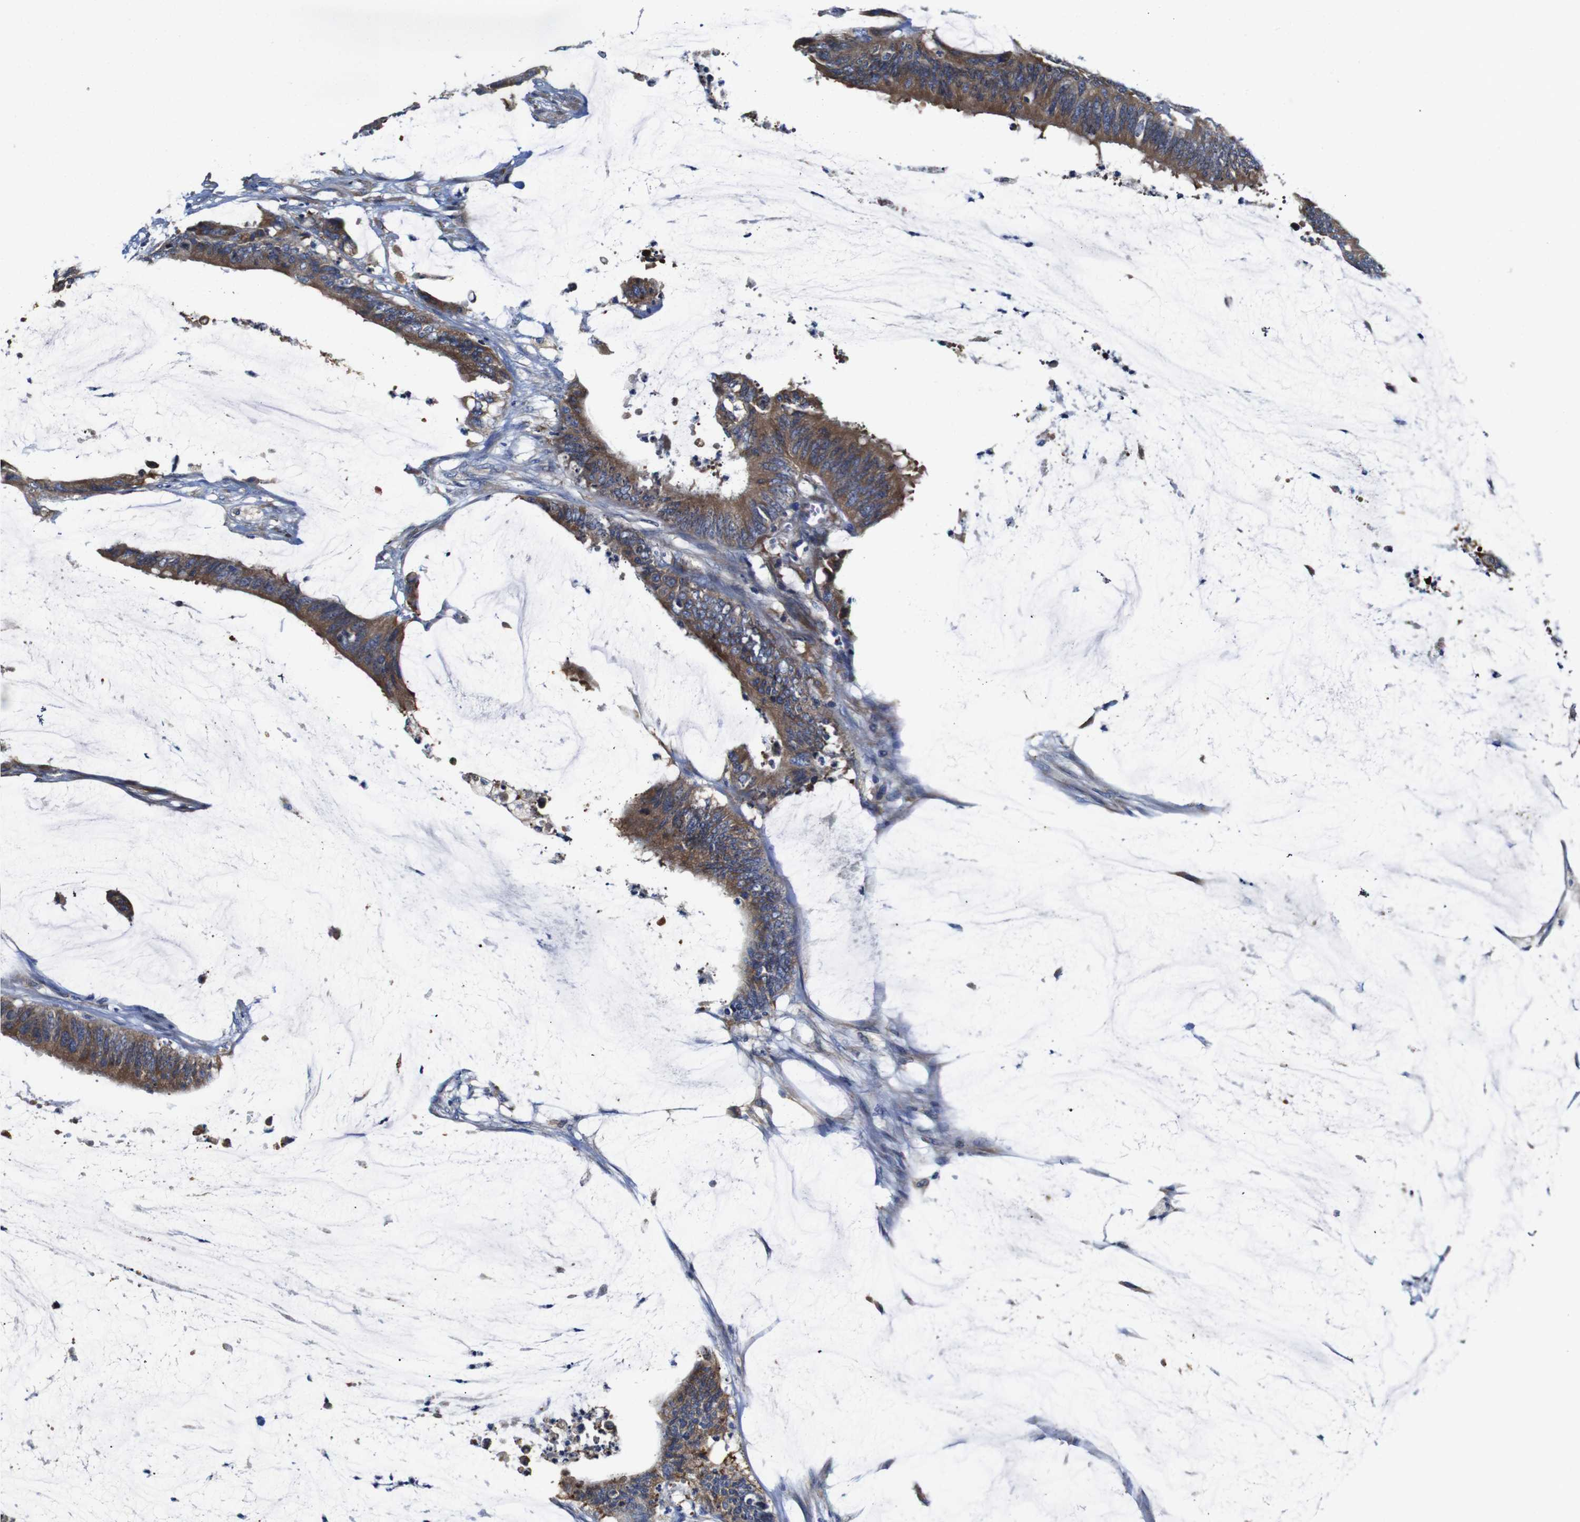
{"staining": {"intensity": "moderate", "quantity": ">75%", "location": "cytoplasmic/membranous"}, "tissue": "colorectal cancer", "cell_type": "Tumor cells", "image_type": "cancer", "snomed": [{"axis": "morphology", "description": "Adenocarcinoma, NOS"}, {"axis": "topography", "description": "Rectum"}], "caption": "Colorectal adenocarcinoma stained with IHC reveals moderate cytoplasmic/membranous positivity in approximately >75% of tumor cells.", "gene": "CLCC1", "patient": {"sex": "female", "age": 66}}